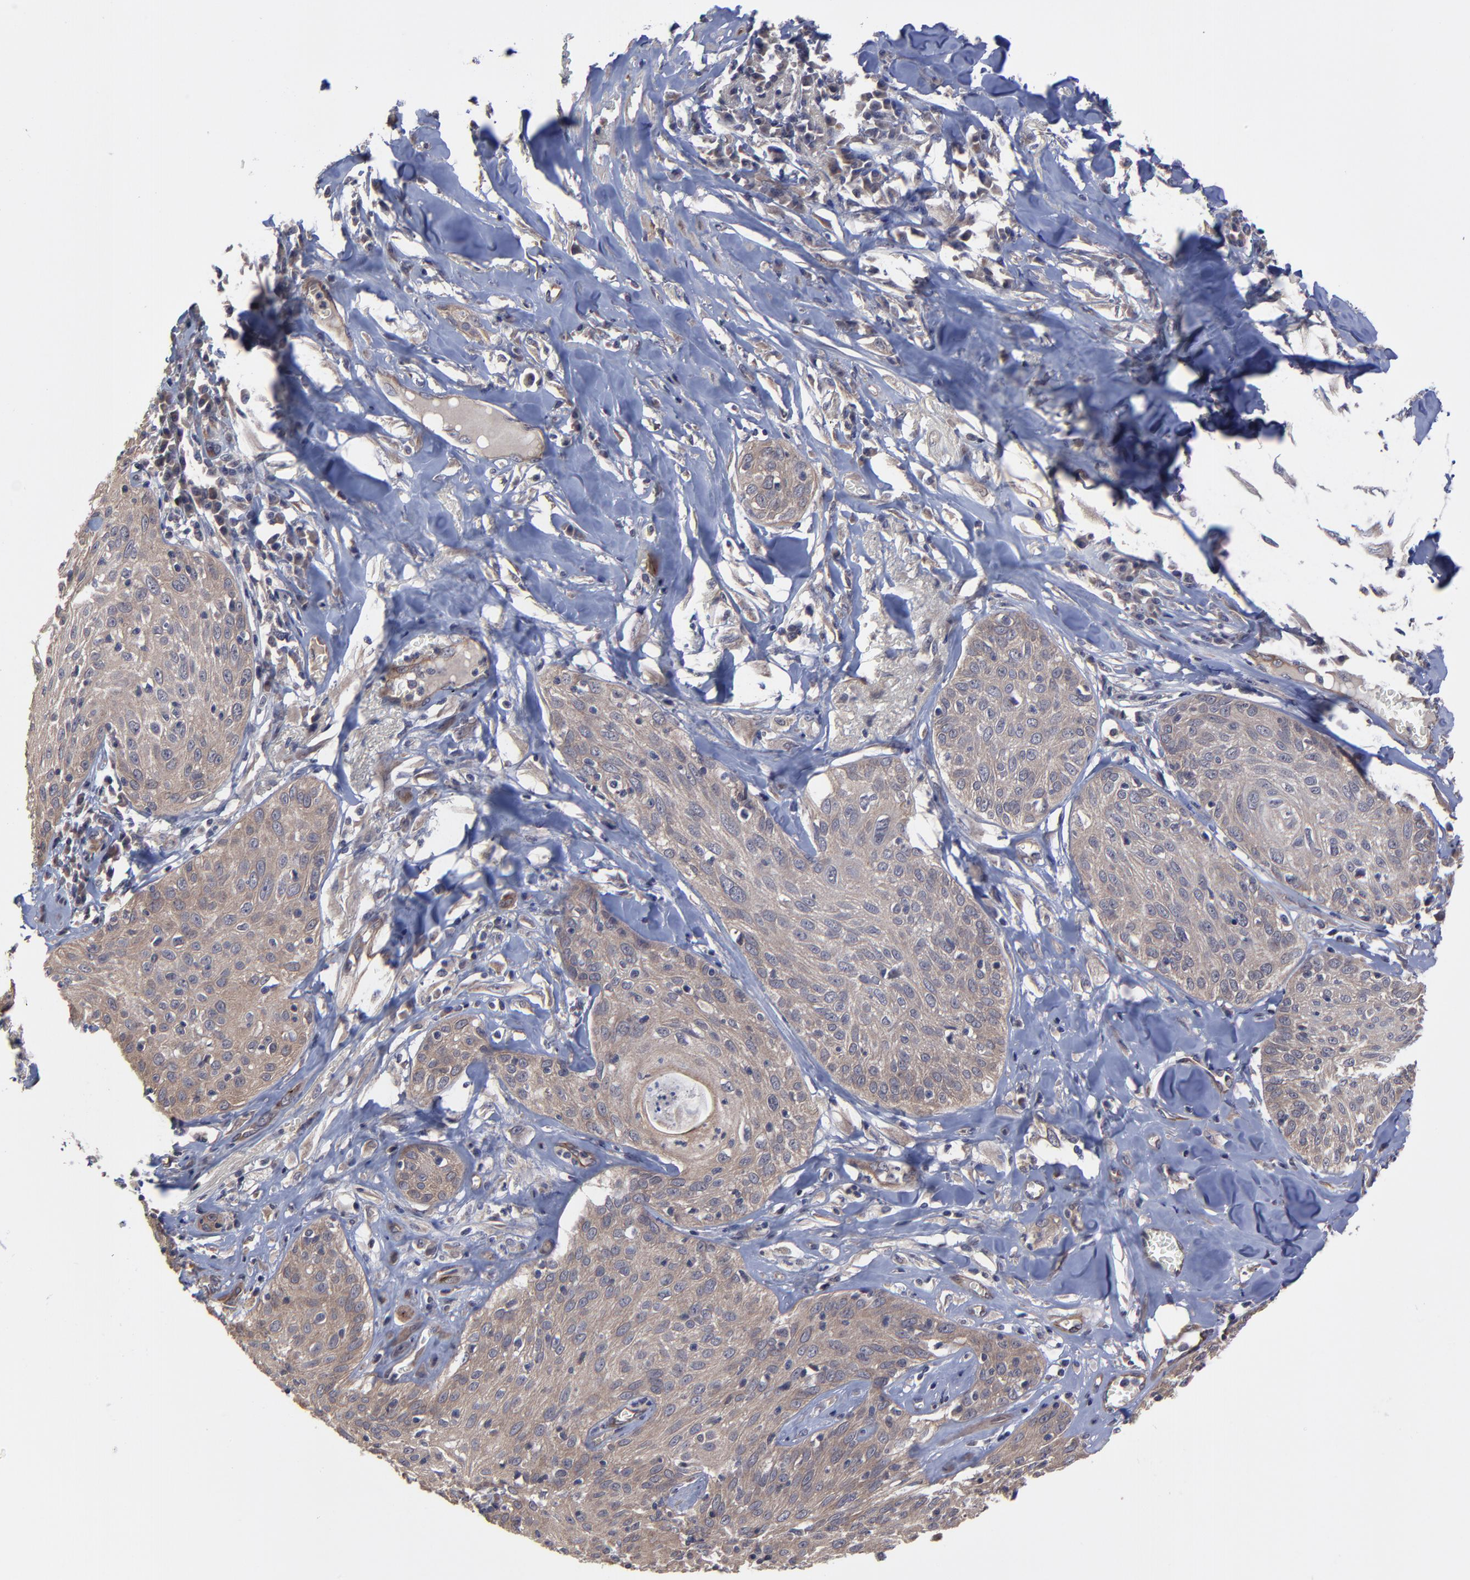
{"staining": {"intensity": "moderate", "quantity": ">75%", "location": "cytoplasmic/membranous"}, "tissue": "skin cancer", "cell_type": "Tumor cells", "image_type": "cancer", "snomed": [{"axis": "morphology", "description": "Squamous cell carcinoma, NOS"}, {"axis": "topography", "description": "Skin"}], "caption": "The photomicrograph exhibits a brown stain indicating the presence of a protein in the cytoplasmic/membranous of tumor cells in skin squamous cell carcinoma.", "gene": "ZNF780B", "patient": {"sex": "male", "age": 65}}